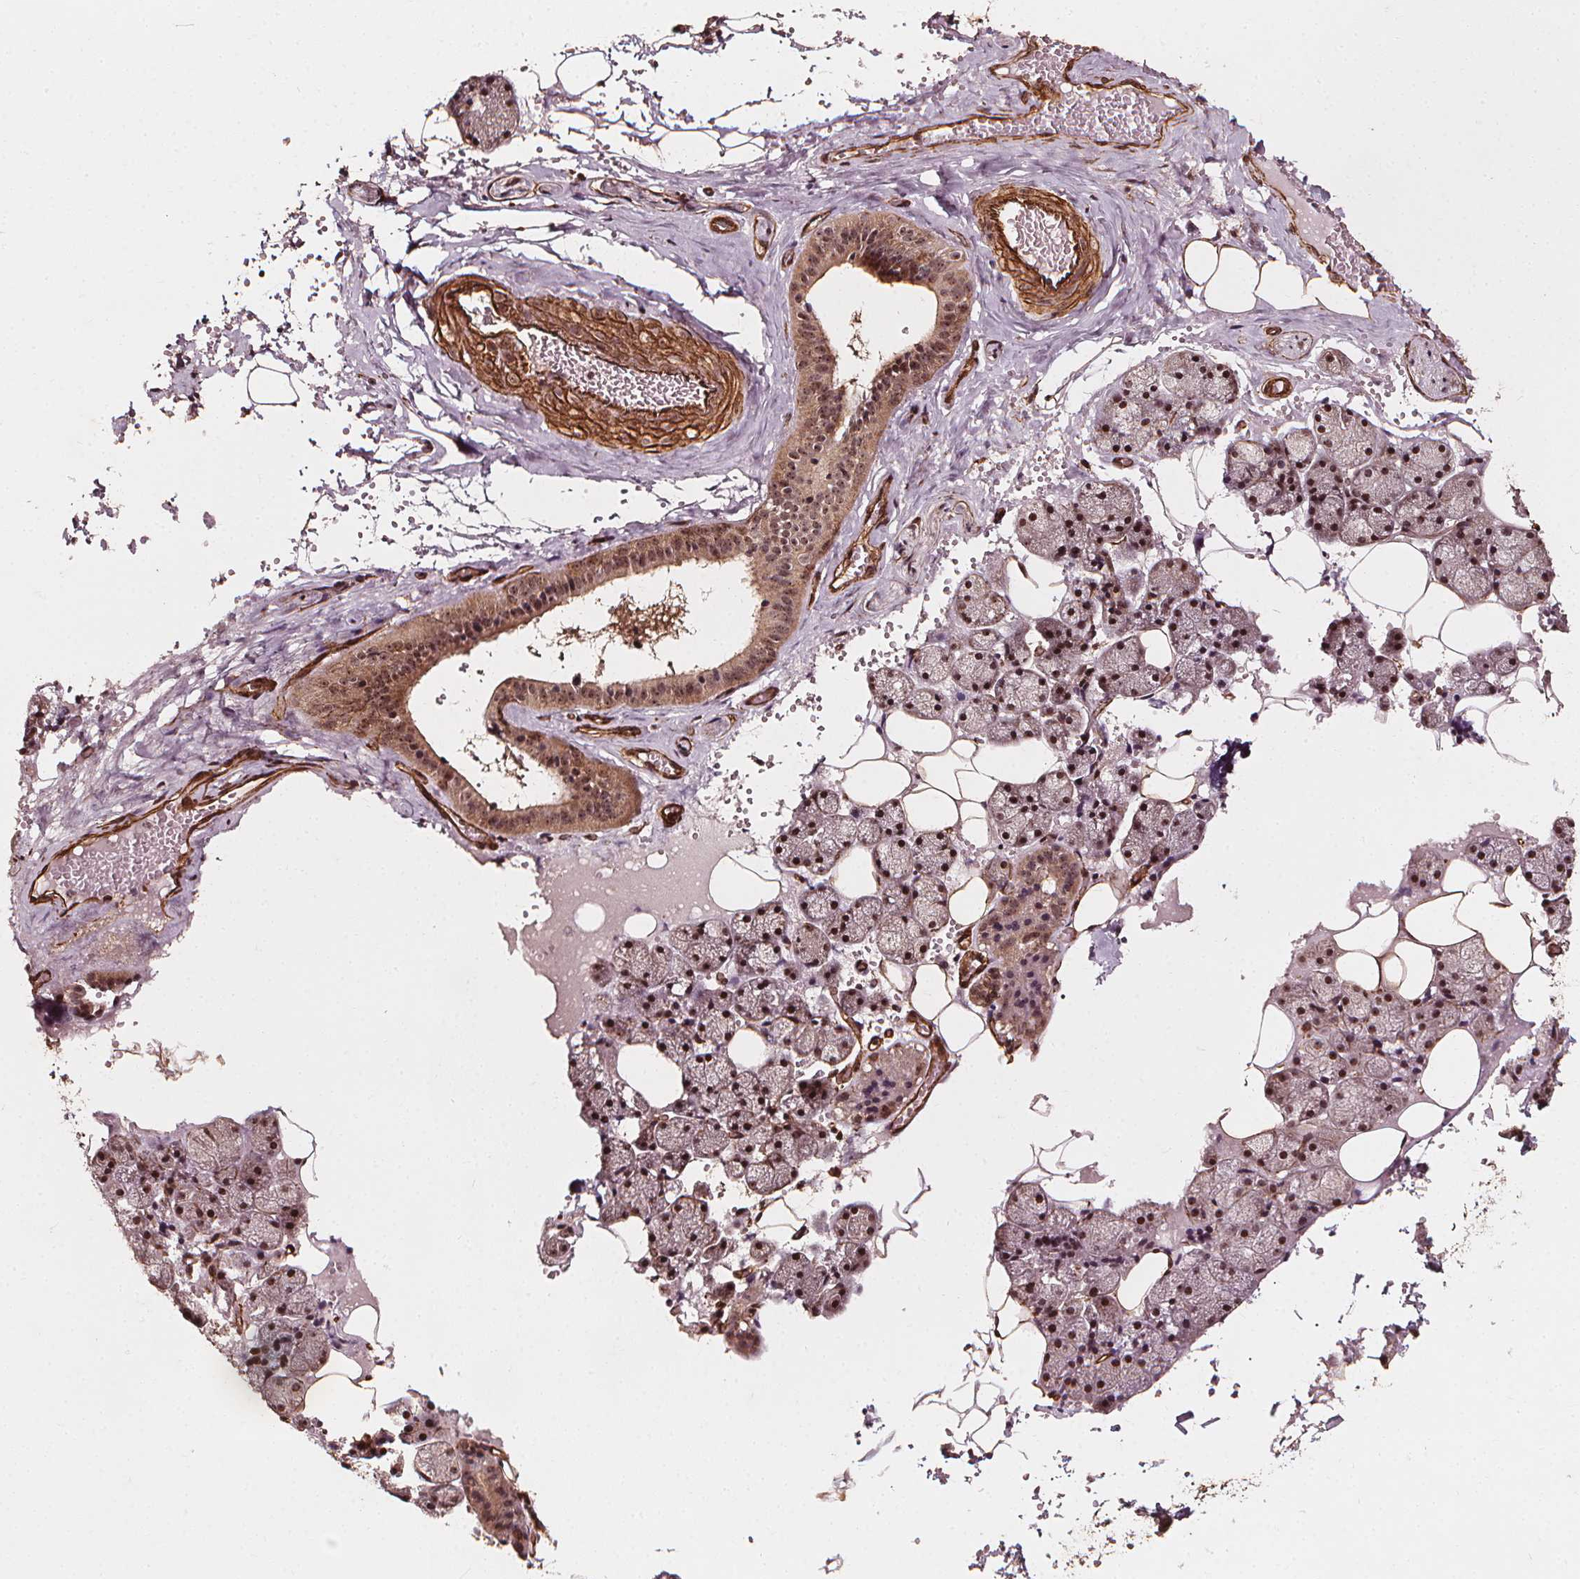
{"staining": {"intensity": "moderate", "quantity": ">75%", "location": "cytoplasmic/membranous,nuclear"}, "tissue": "salivary gland", "cell_type": "Glandular cells", "image_type": "normal", "snomed": [{"axis": "morphology", "description": "Normal tissue, NOS"}, {"axis": "topography", "description": "Salivary gland"}], "caption": "The micrograph displays staining of unremarkable salivary gland, revealing moderate cytoplasmic/membranous,nuclear protein positivity (brown color) within glandular cells.", "gene": "EXOSC9", "patient": {"sex": "male", "age": 38}}